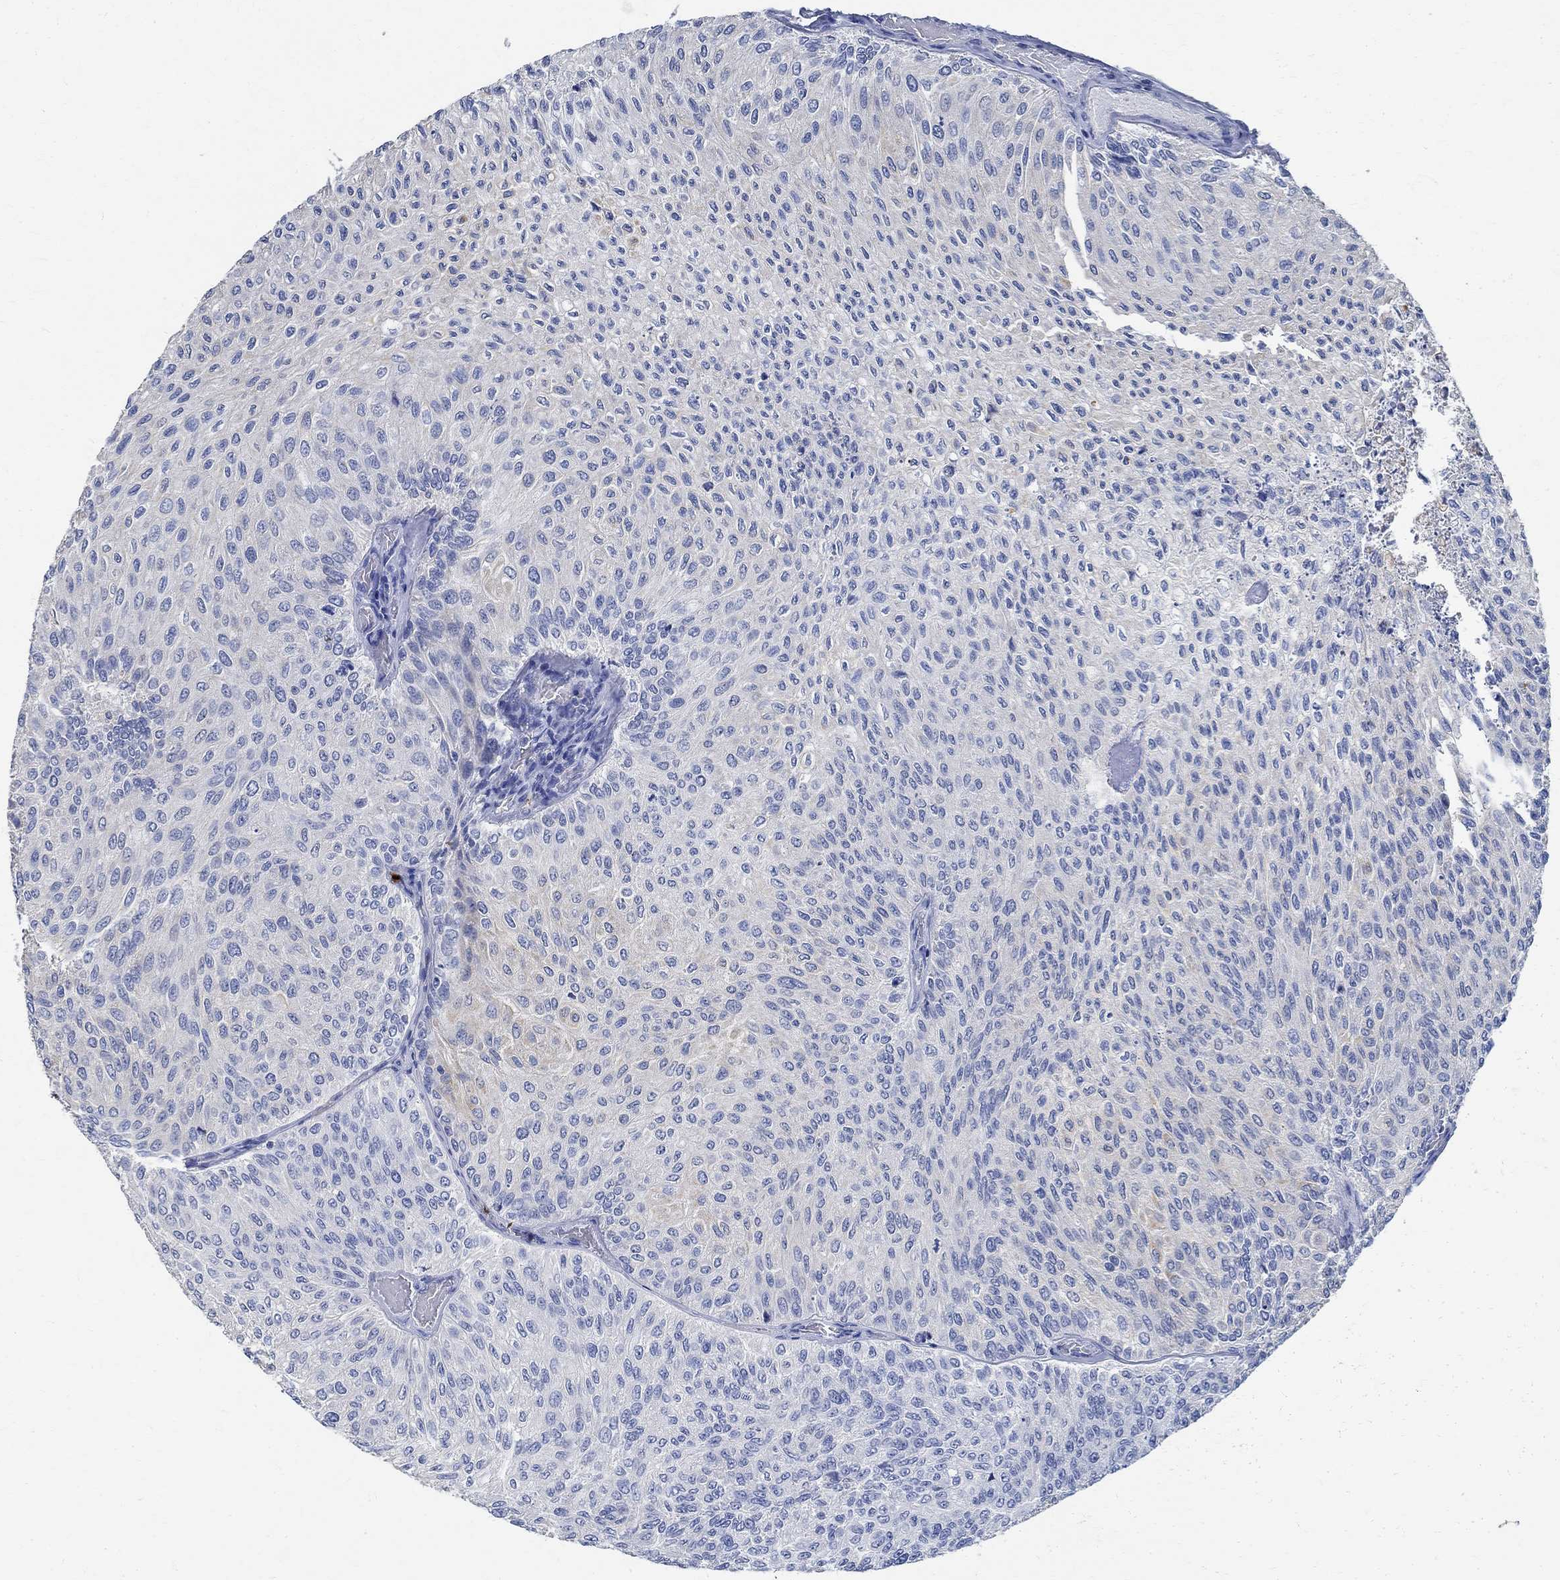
{"staining": {"intensity": "weak", "quantity": "<25%", "location": "cytoplasmic/membranous"}, "tissue": "urothelial cancer", "cell_type": "Tumor cells", "image_type": "cancer", "snomed": [{"axis": "morphology", "description": "Urothelial carcinoma, Low grade"}, {"axis": "topography", "description": "Urinary bladder"}], "caption": "Urothelial cancer stained for a protein using immunohistochemistry (IHC) displays no expression tumor cells.", "gene": "PRX", "patient": {"sex": "male", "age": 78}}